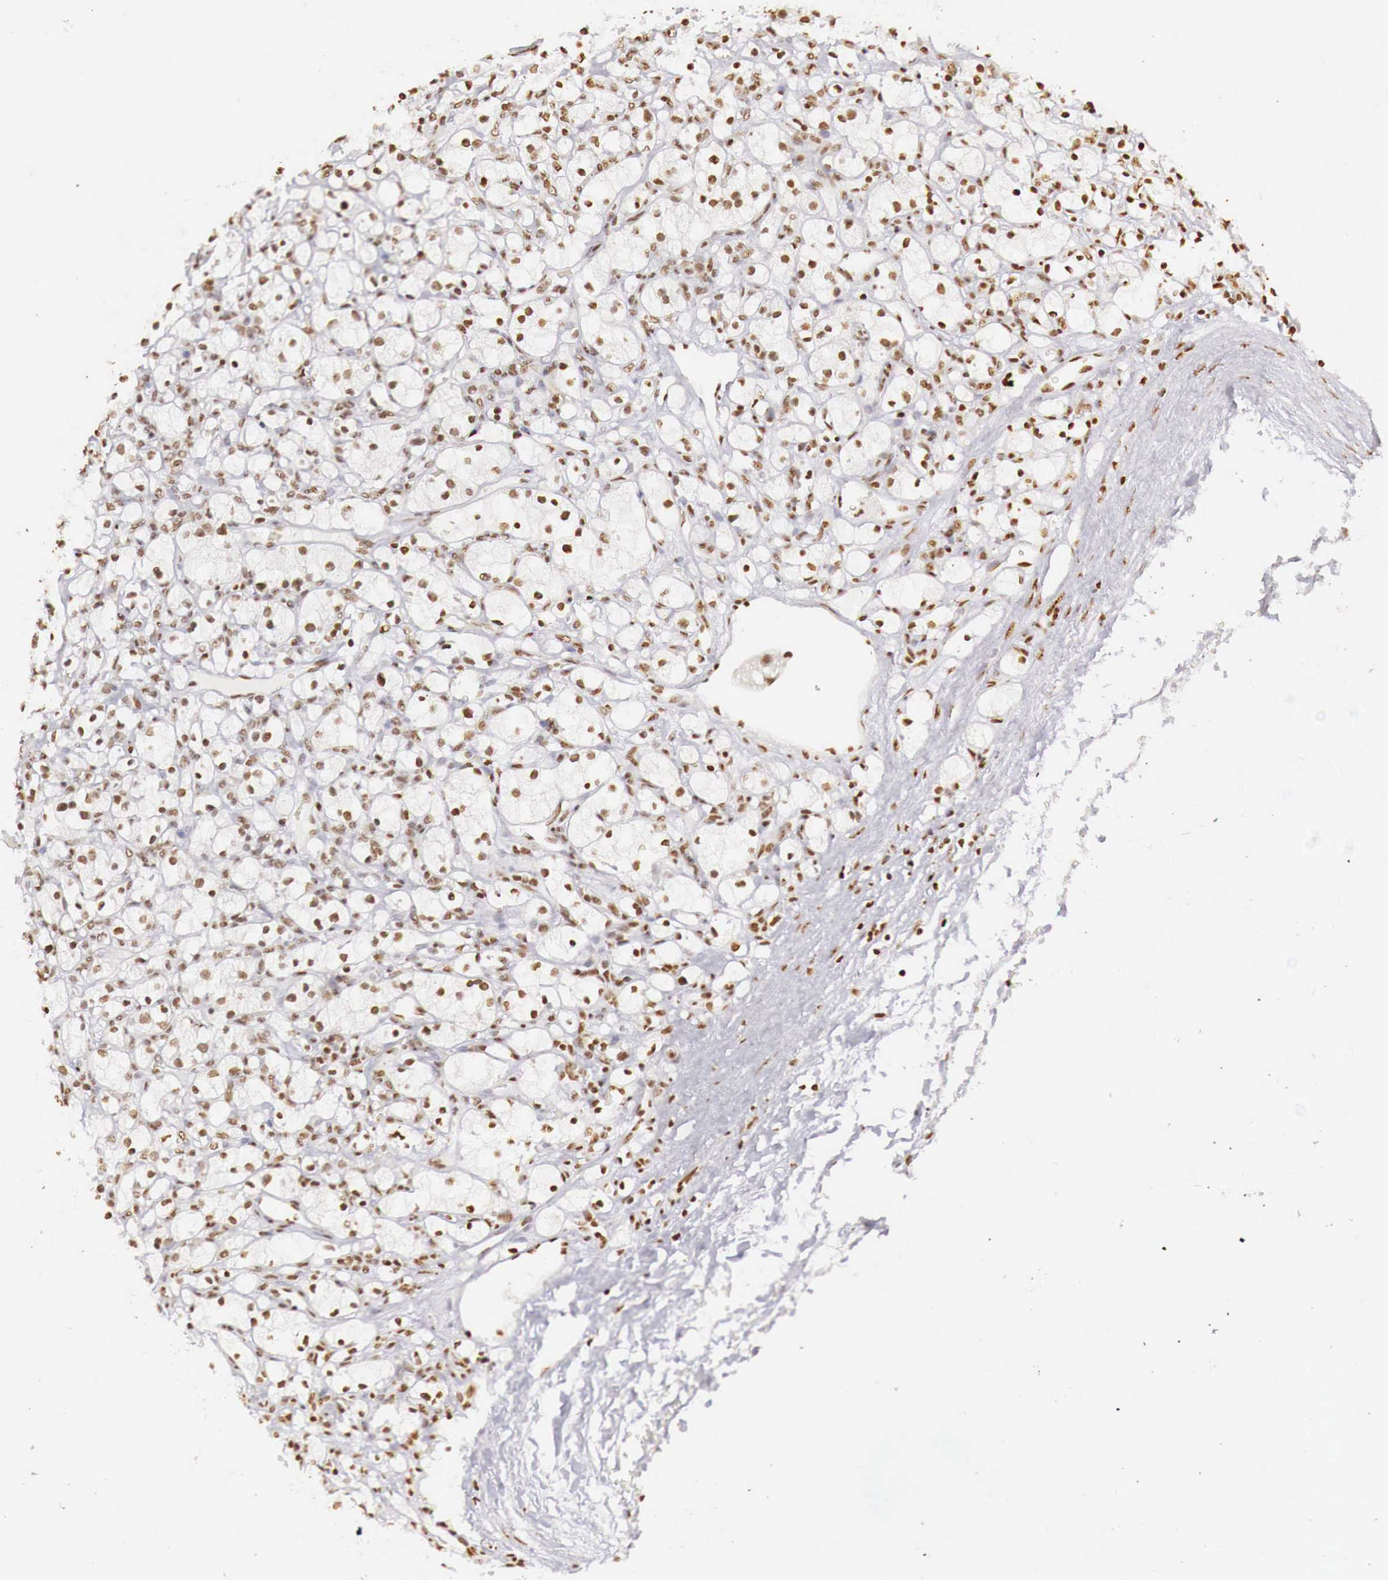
{"staining": {"intensity": "weak", "quantity": ">75%", "location": "nuclear"}, "tissue": "renal cancer", "cell_type": "Tumor cells", "image_type": "cancer", "snomed": [{"axis": "morphology", "description": "Adenocarcinoma, NOS"}, {"axis": "topography", "description": "Kidney"}], "caption": "Renal cancer was stained to show a protein in brown. There is low levels of weak nuclear staining in about >75% of tumor cells. The protein of interest is shown in brown color, while the nuclei are stained blue.", "gene": "DKC1", "patient": {"sex": "female", "age": 83}}